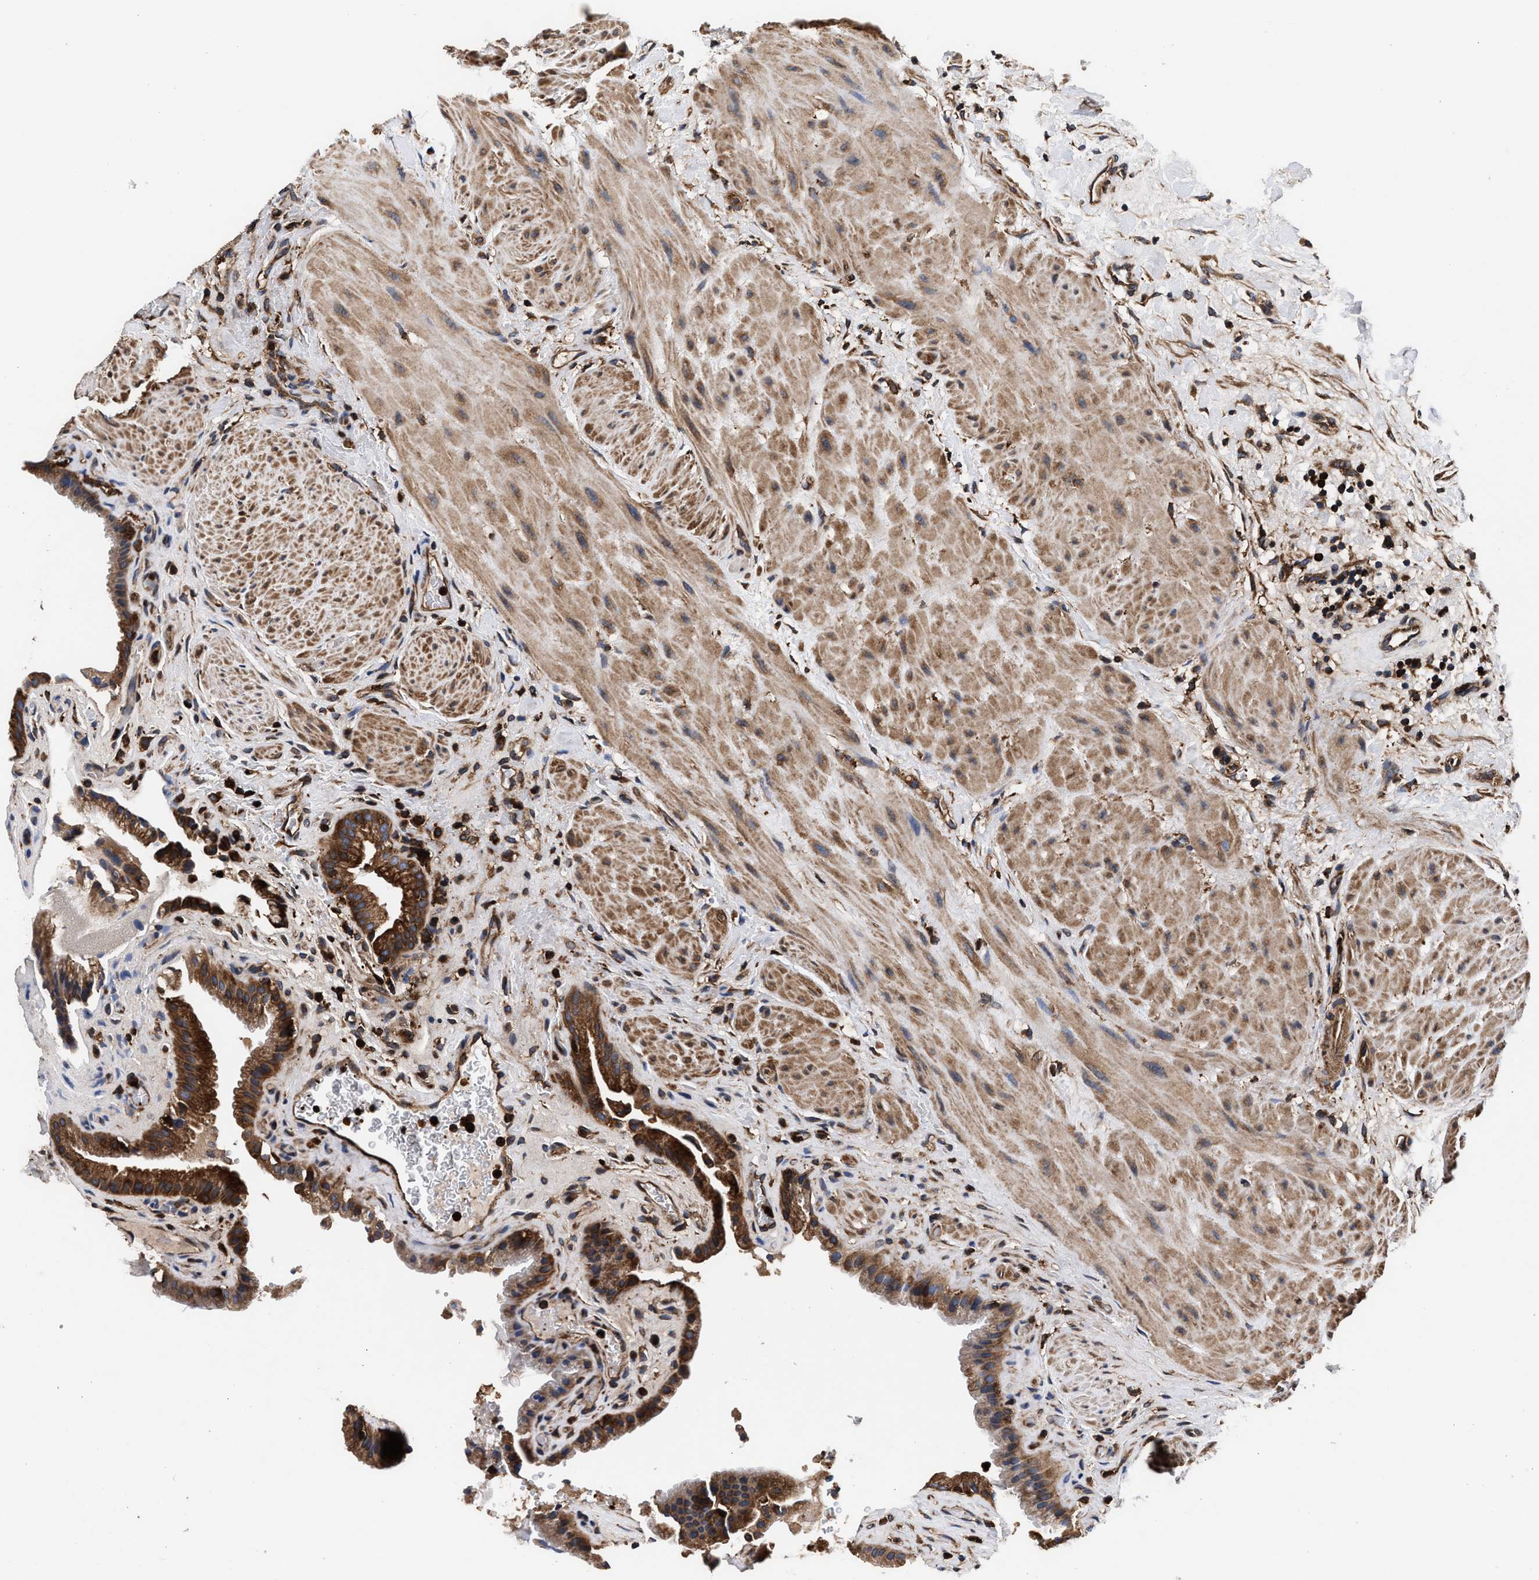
{"staining": {"intensity": "strong", "quantity": ">75%", "location": "cytoplasmic/membranous"}, "tissue": "gallbladder", "cell_type": "Glandular cells", "image_type": "normal", "snomed": [{"axis": "morphology", "description": "Normal tissue, NOS"}, {"axis": "topography", "description": "Gallbladder"}], "caption": "The image reveals immunohistochemical staining of unremarkable gallbladder. There is strong cytoplasmic/membranous positivity is identified in about >75% of glandular cells. Nuclei are stained in blue.", "gene": "ENSG00000286112", "patient": {"sex": "male", "age": 49}}